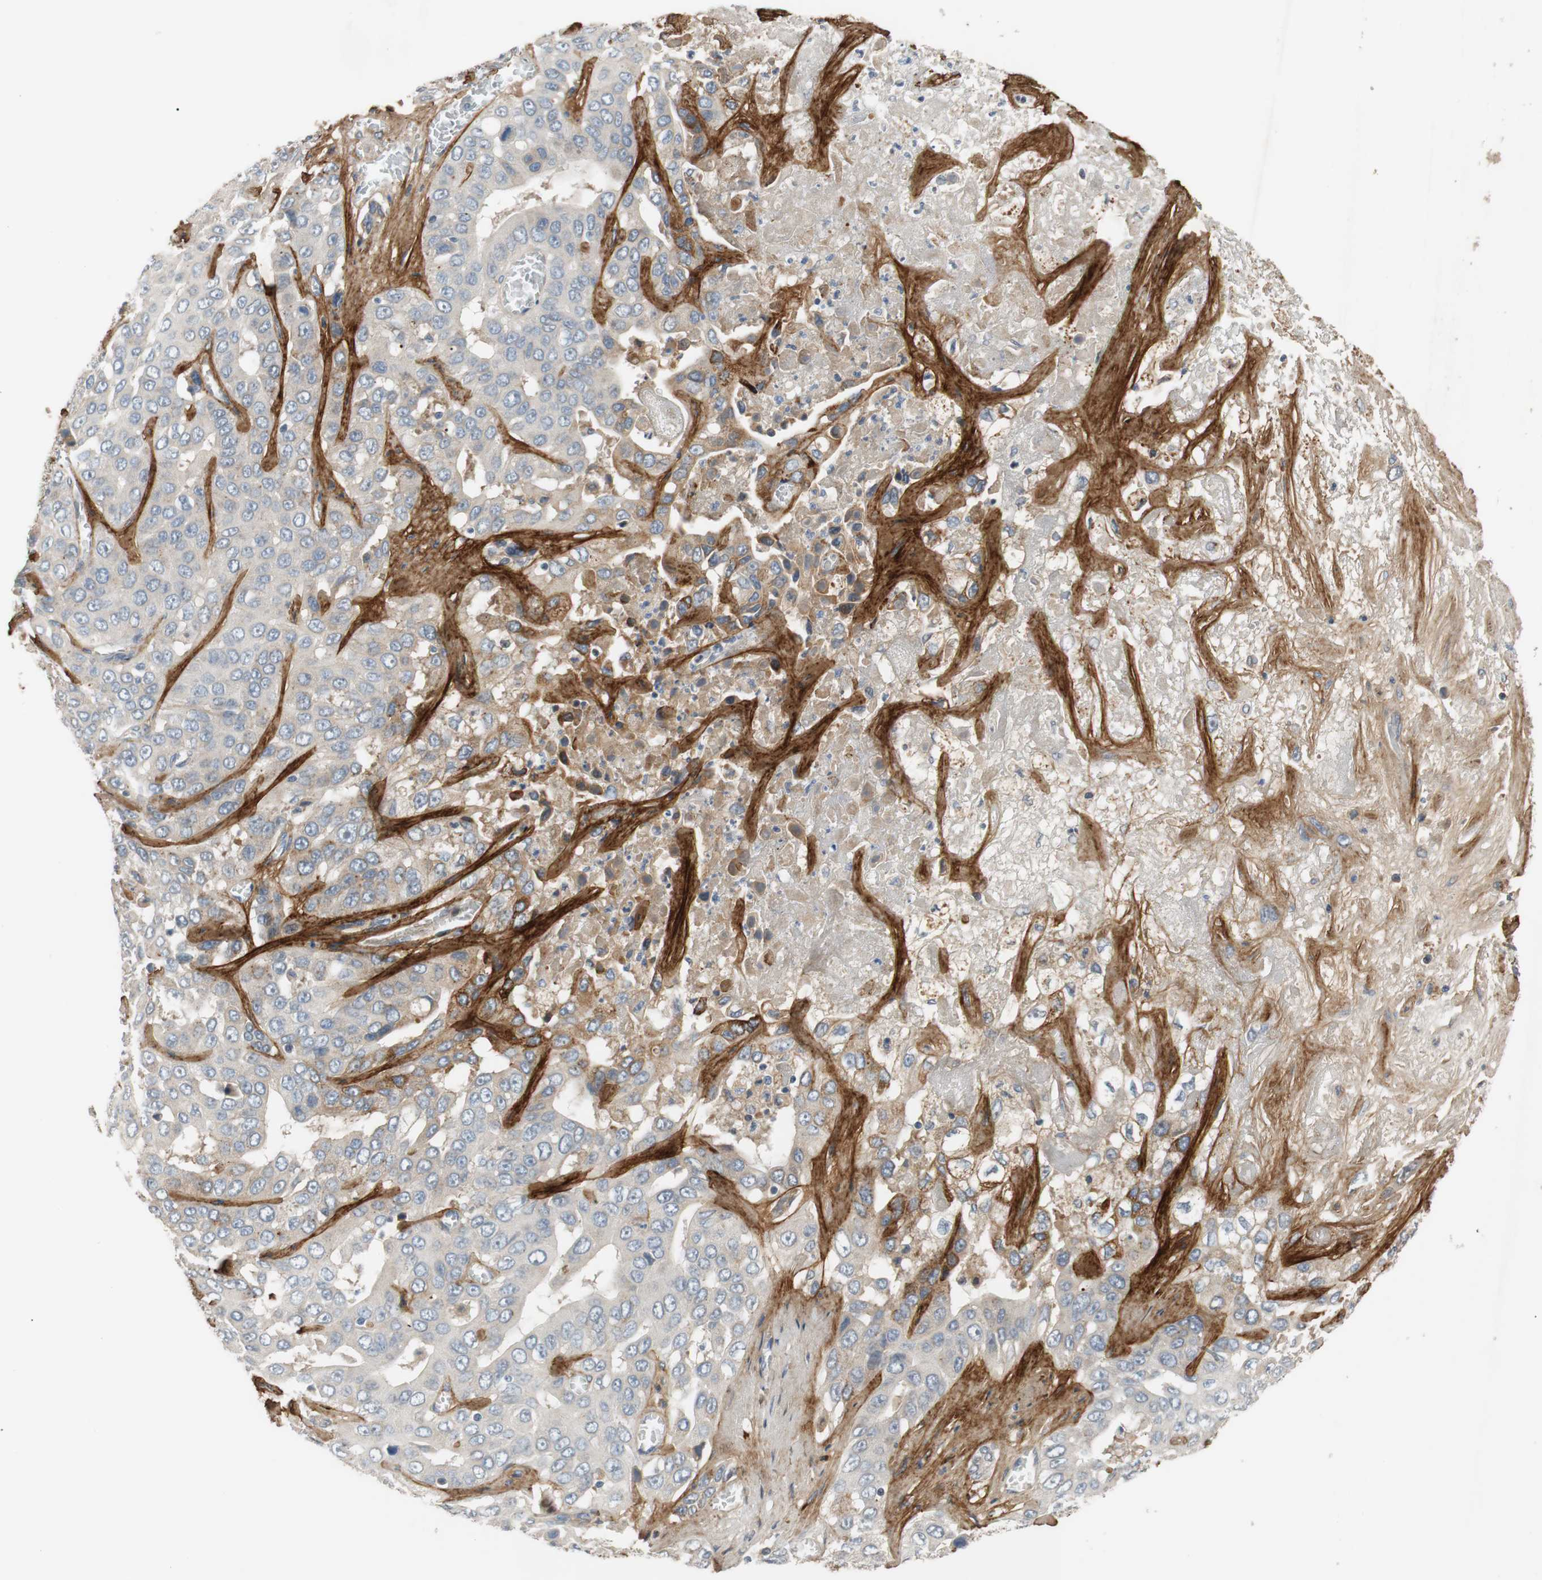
{"staining": {"intensity": "weak", "quantity": "25%-75%", "location": "cytoplasmic/membranous"}, "tissue": "liver cancer", "cell_type": "Tumor cells", "image_type": "cancer", "snomed": [{"axis": "morphology", "description": "Cholangiocarcinoma"}, {"axis": "topography", "description": "Liver"}], "caption": "High-magnification brightfield microscopy of cholangiocarcinoma (liver) stained with DAB (3,3'-diaminobenzidine) (brown) and counterstained with hematoxylin (blue). tumor cells exhibit weak cytoplasmic/membranous expression is seen in approximately25%-75% of cells. (brown staining indicates protein expression, while blue staining denotes nuclei).", "gene": "COL12A1", "patient": {"sex": "female", "age": 52}}